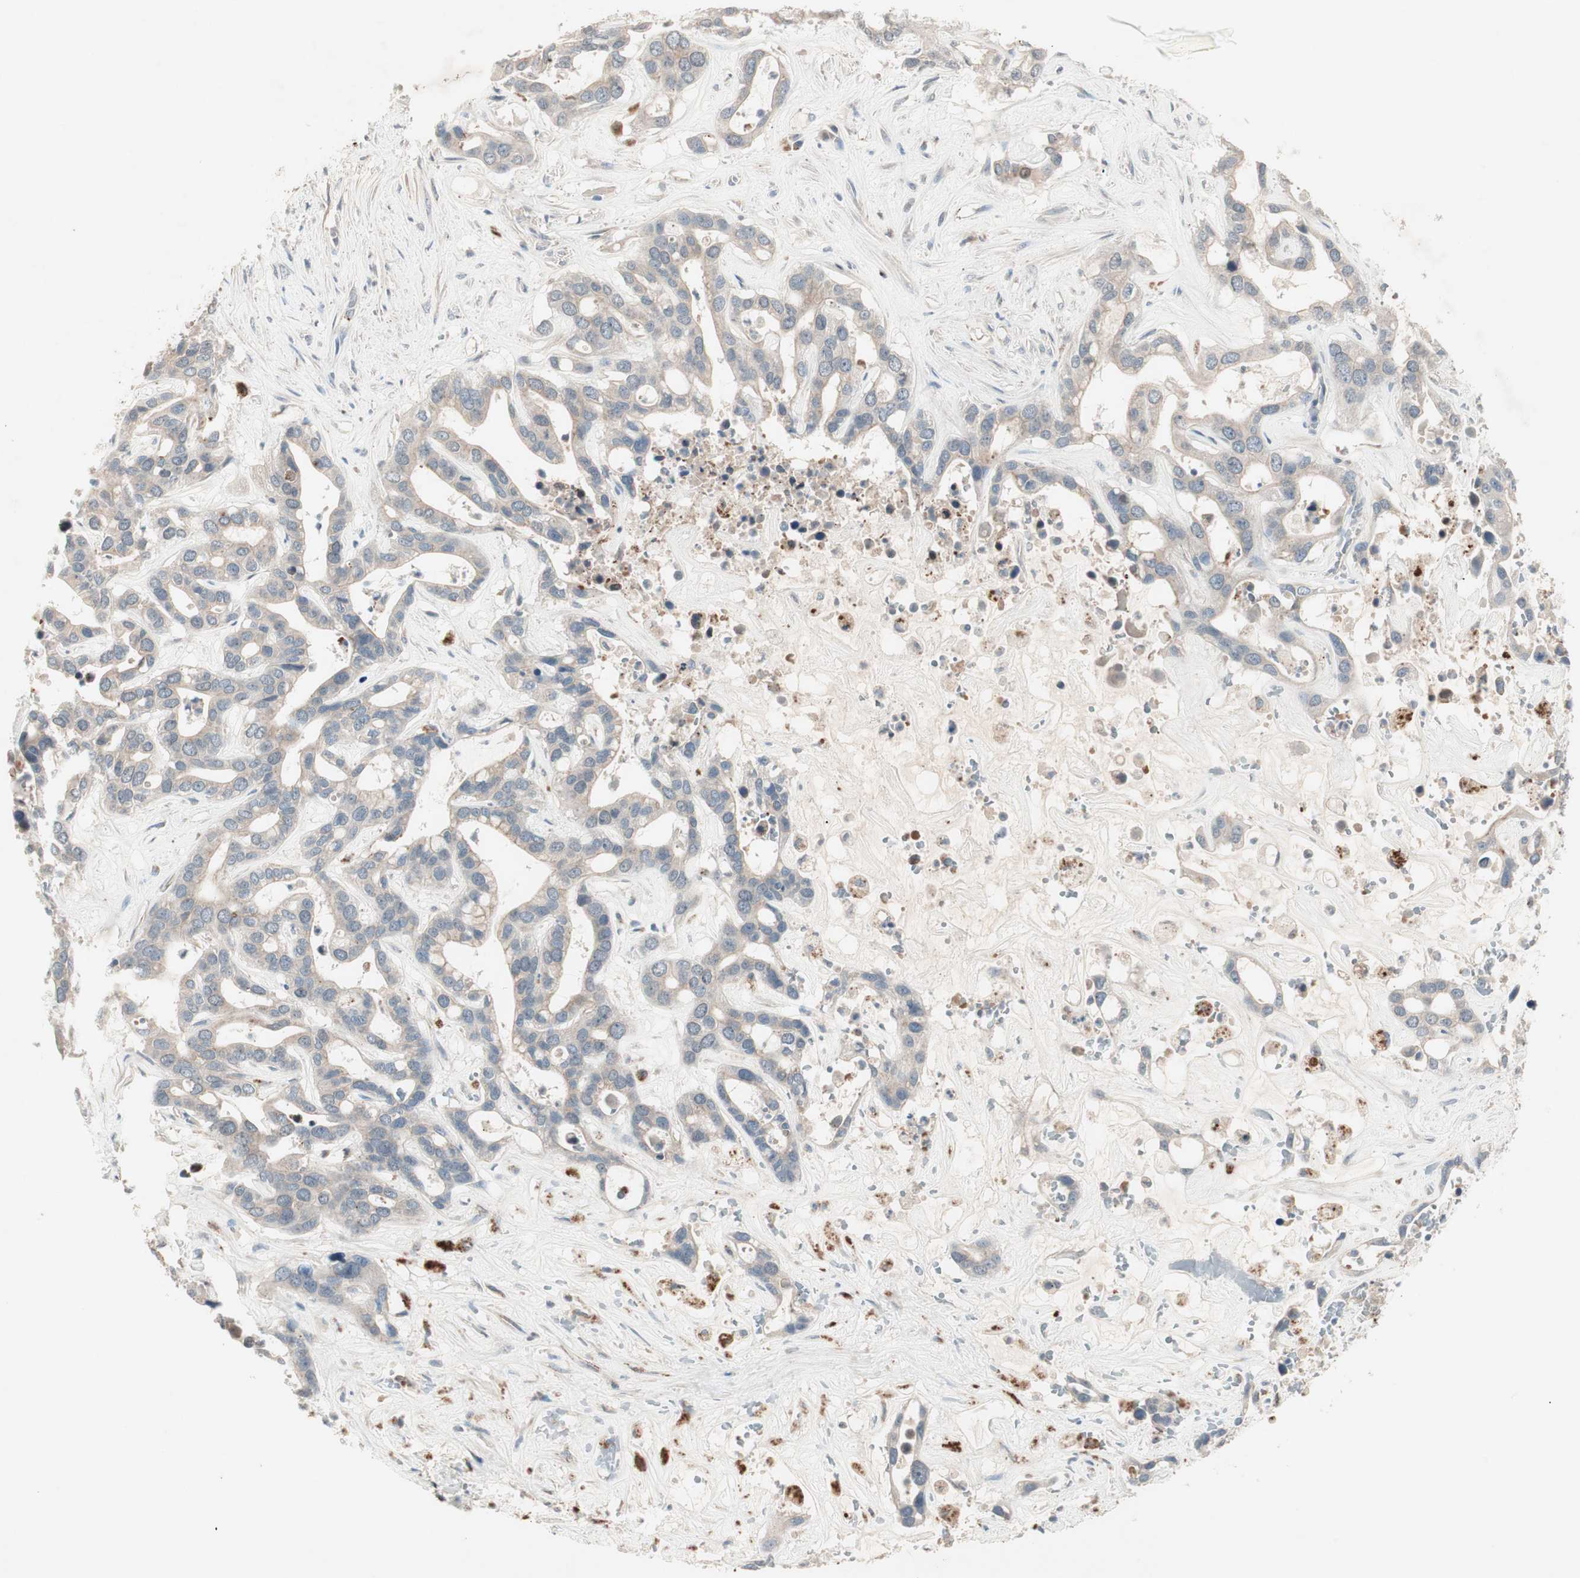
{"staining": {"intensity": "moderate", "quantity": "25%-75%", "location": "cytoplasmic/membranous"}, "tissue": "liver cancer", "cell_type": "Tumor cells", "image_type": "cancer", "snomed": [{"axis": "morphology", "description": "Cholangiocarcinoma"}, {"axis": "topography", "description": "Liver"}], "caption": "Immunohistochemistry of human liver cholangiocarcinoma displays medium levels of moderate cytoplasmic/membranous positivity in approximately 25%-75% of tumor cells.", "gene": "FGFR4", "patient": {"sex": "female", "age": 65}}